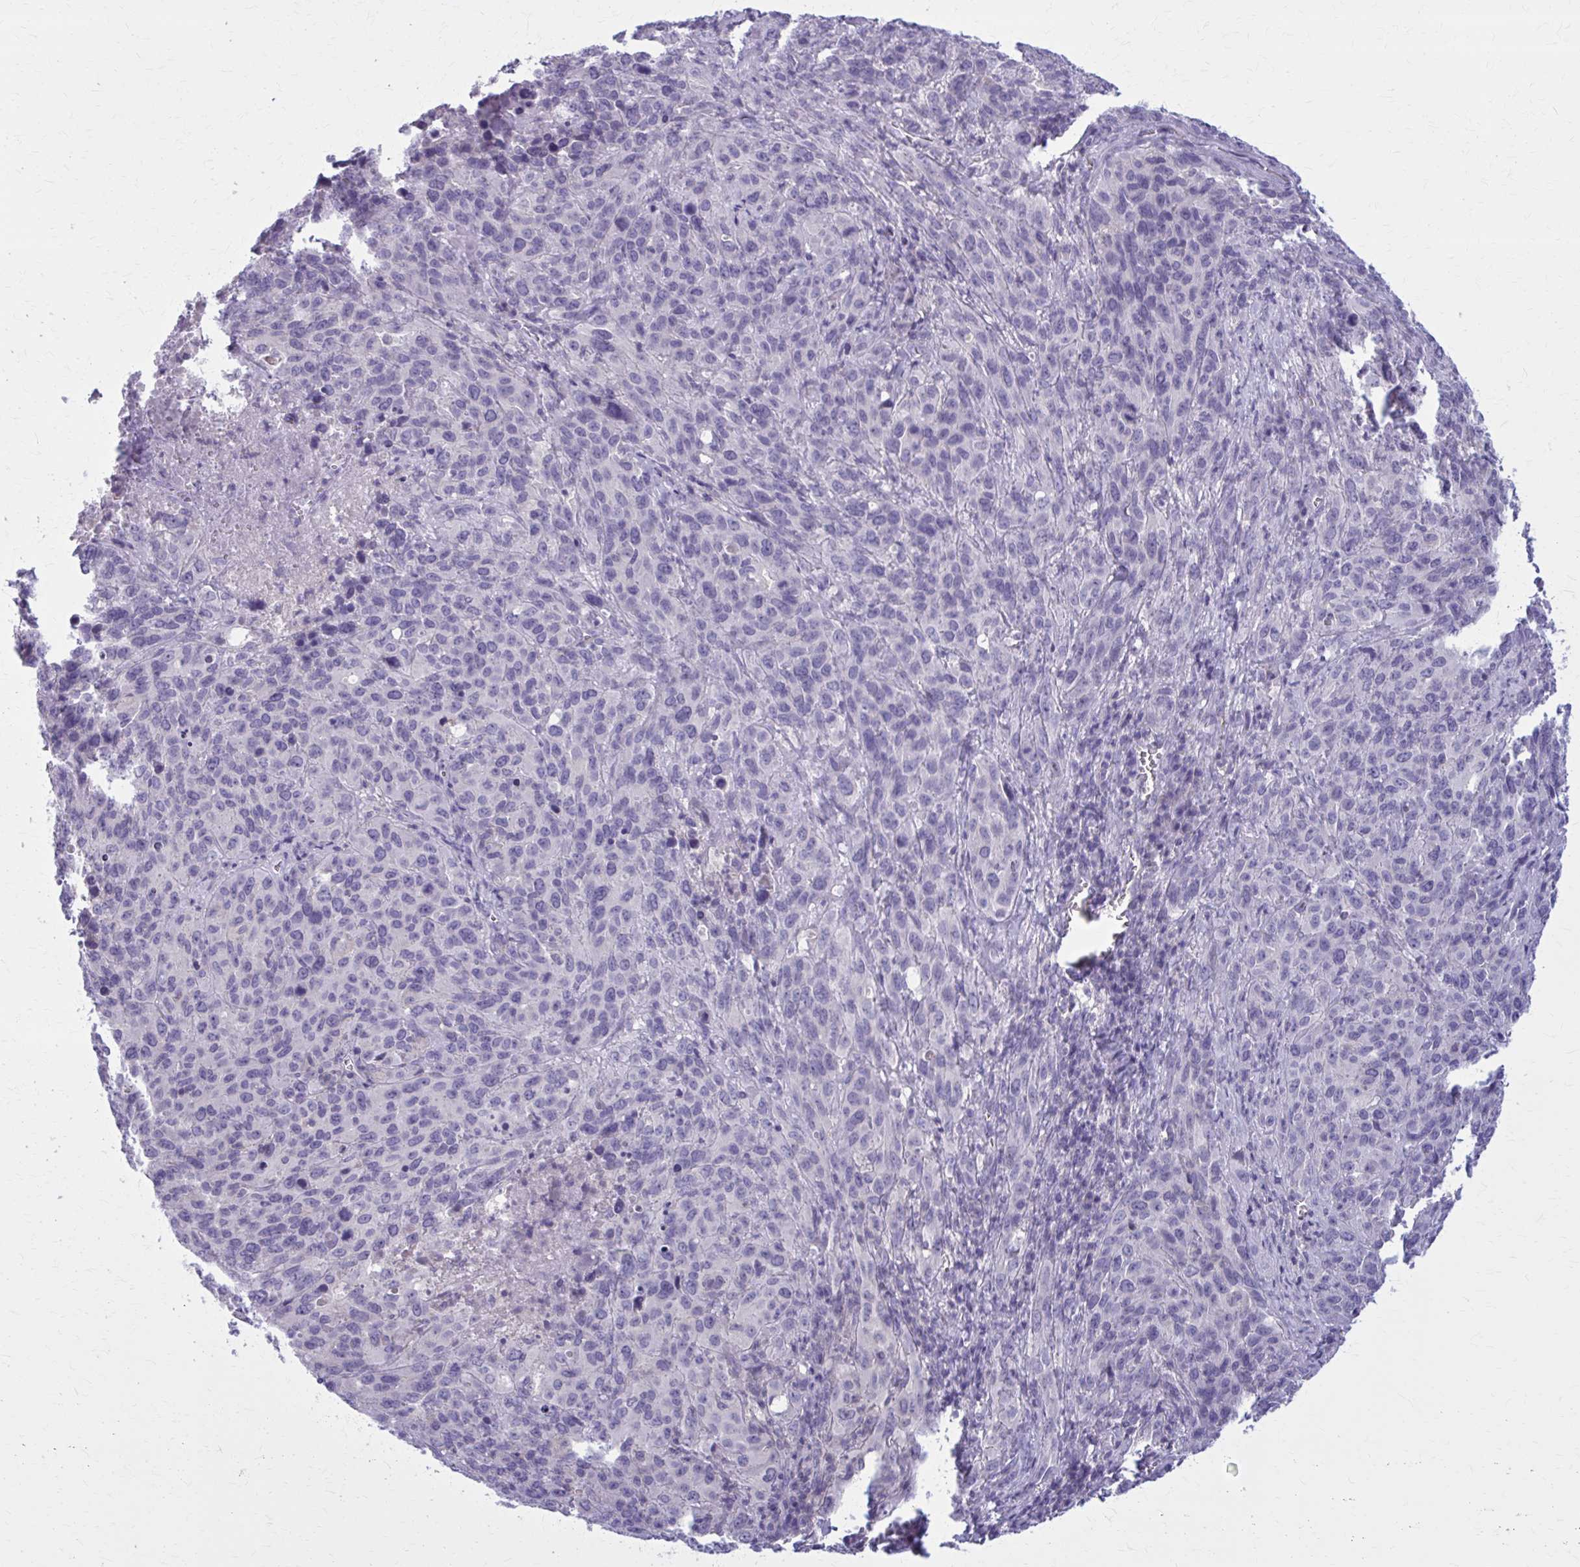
{"staining": {"intensity": "negative", "quantity": "none", "location": "none"}, "tissue": "cervical cancer", "cell_type": "Tumor cells", "image_type": "cancer", "snomed": [{"axis": "morphology", "description": "Squamous cell carcinoma, NOS"}, {"axis": "topography", "description": "Cervix"}], "caption": "Photomicrograph shows no protein staining in tumor cells of cervical cancer tissue. The staining was performed using DAB (3,3'-diaminobenzidine) to visualize the protein expression in brown, while the nuclei were stained in blue with hematoxylin (Magnification: 20x).", "gene": "OR4A47", "patient": {"sex": "female", "age": 51}}